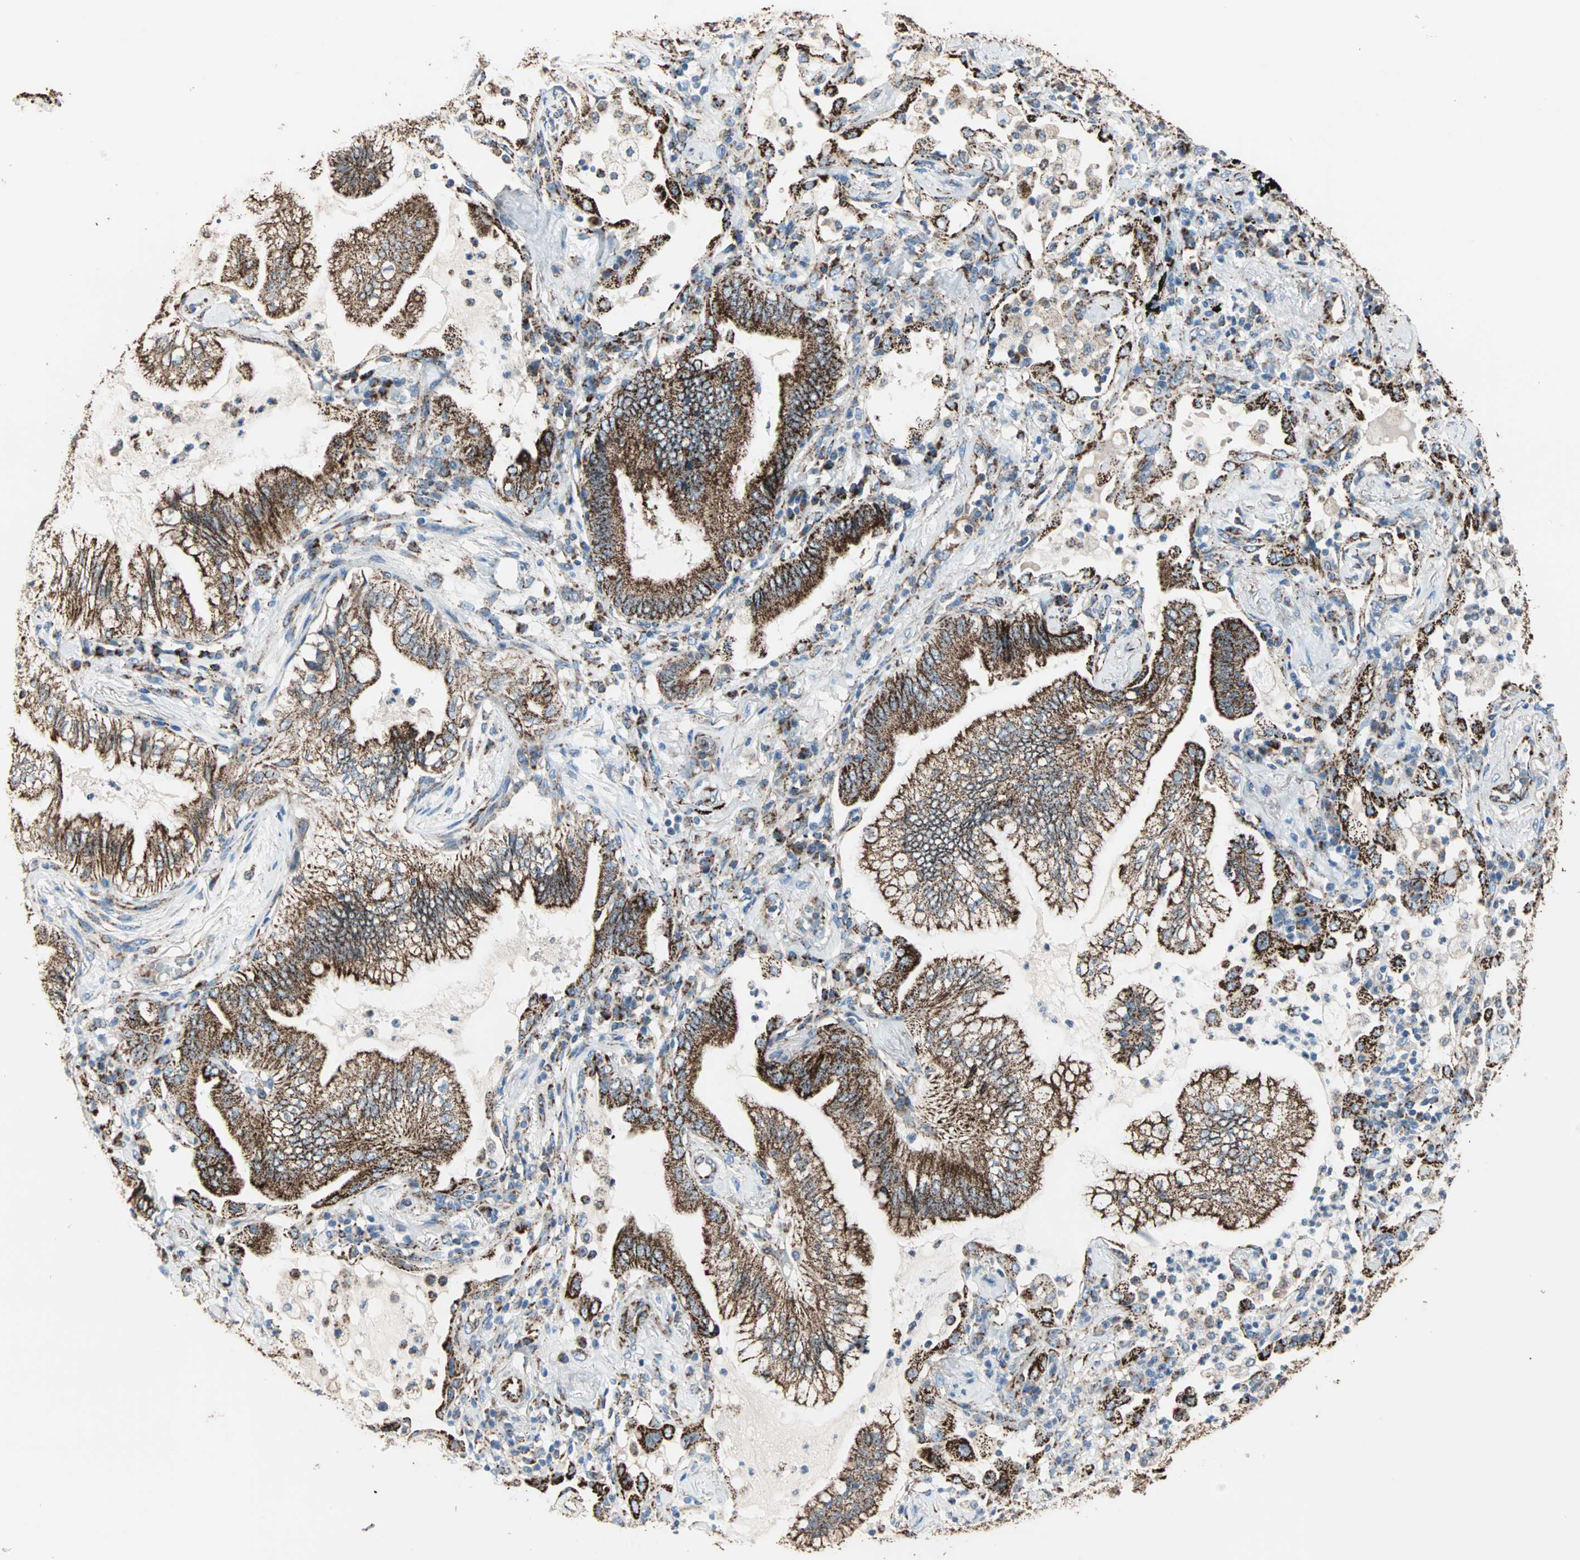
{"staining": {"intensity": "strong", "quantity": ">75%", "location": "cytoplasmic/membranous"}, "tissue": "lung cancer", "cell_type": "Tumor cells", "image_type": "cancer", "snomed": [{"axis": "morphology", "description": "Normal tissue, NOS"}, {"axis": "morphology", "description": "Adenocarcinoma, NOS"}, {"axis": "topography", "description": "Bronchus"}, {"axis": "topography", "description": "Lung"}], "caption": "An immunohistochemistry image of neoplastic tissue is shown. Protein staining in brown highlights strong cytoplasmic/membranous positivity in lung adenocarcinoma within tumor cells.", "gene": "TST", "patient": {"sex": "female", "age": 70}}